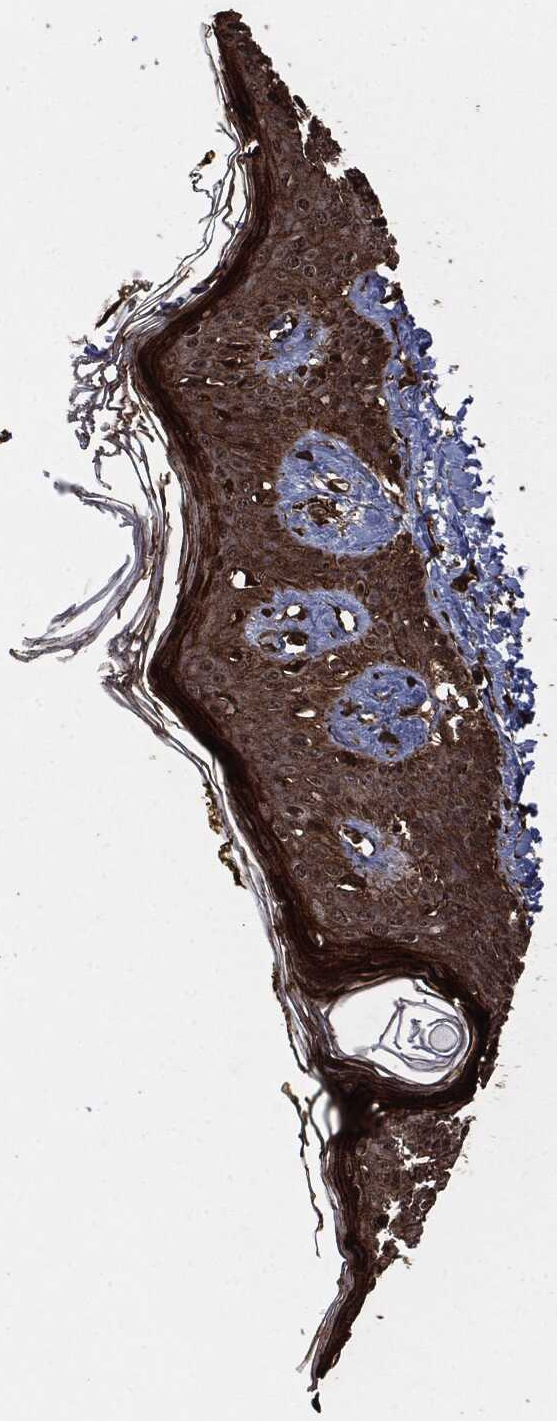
{"staining": {"intensity": "strong", "quantity": ">75%", "location": "cytoplasmic/membranous"}, "tissue": "skin", "cell_type": "Fibroblasts", "image_type": "normal", "snomed": [{"axis": "morphology", "description": "Normal tissue, NOS"}, {"axis": "topography", "description": "Skin"}], "caption": "Benign skin was stained to show a protein in brown. There is high levels of strong cytoplasmic/membranous expression in about >75% of fibroblasts. The protein is stained brown, and the nuclei are stained in blue (DAB (3,3'-diaminobenzidine) IHC with brightfield microscopy, high magnification).", "gene": "HRAS", "patient": {"sex": "male", "age": 76}}